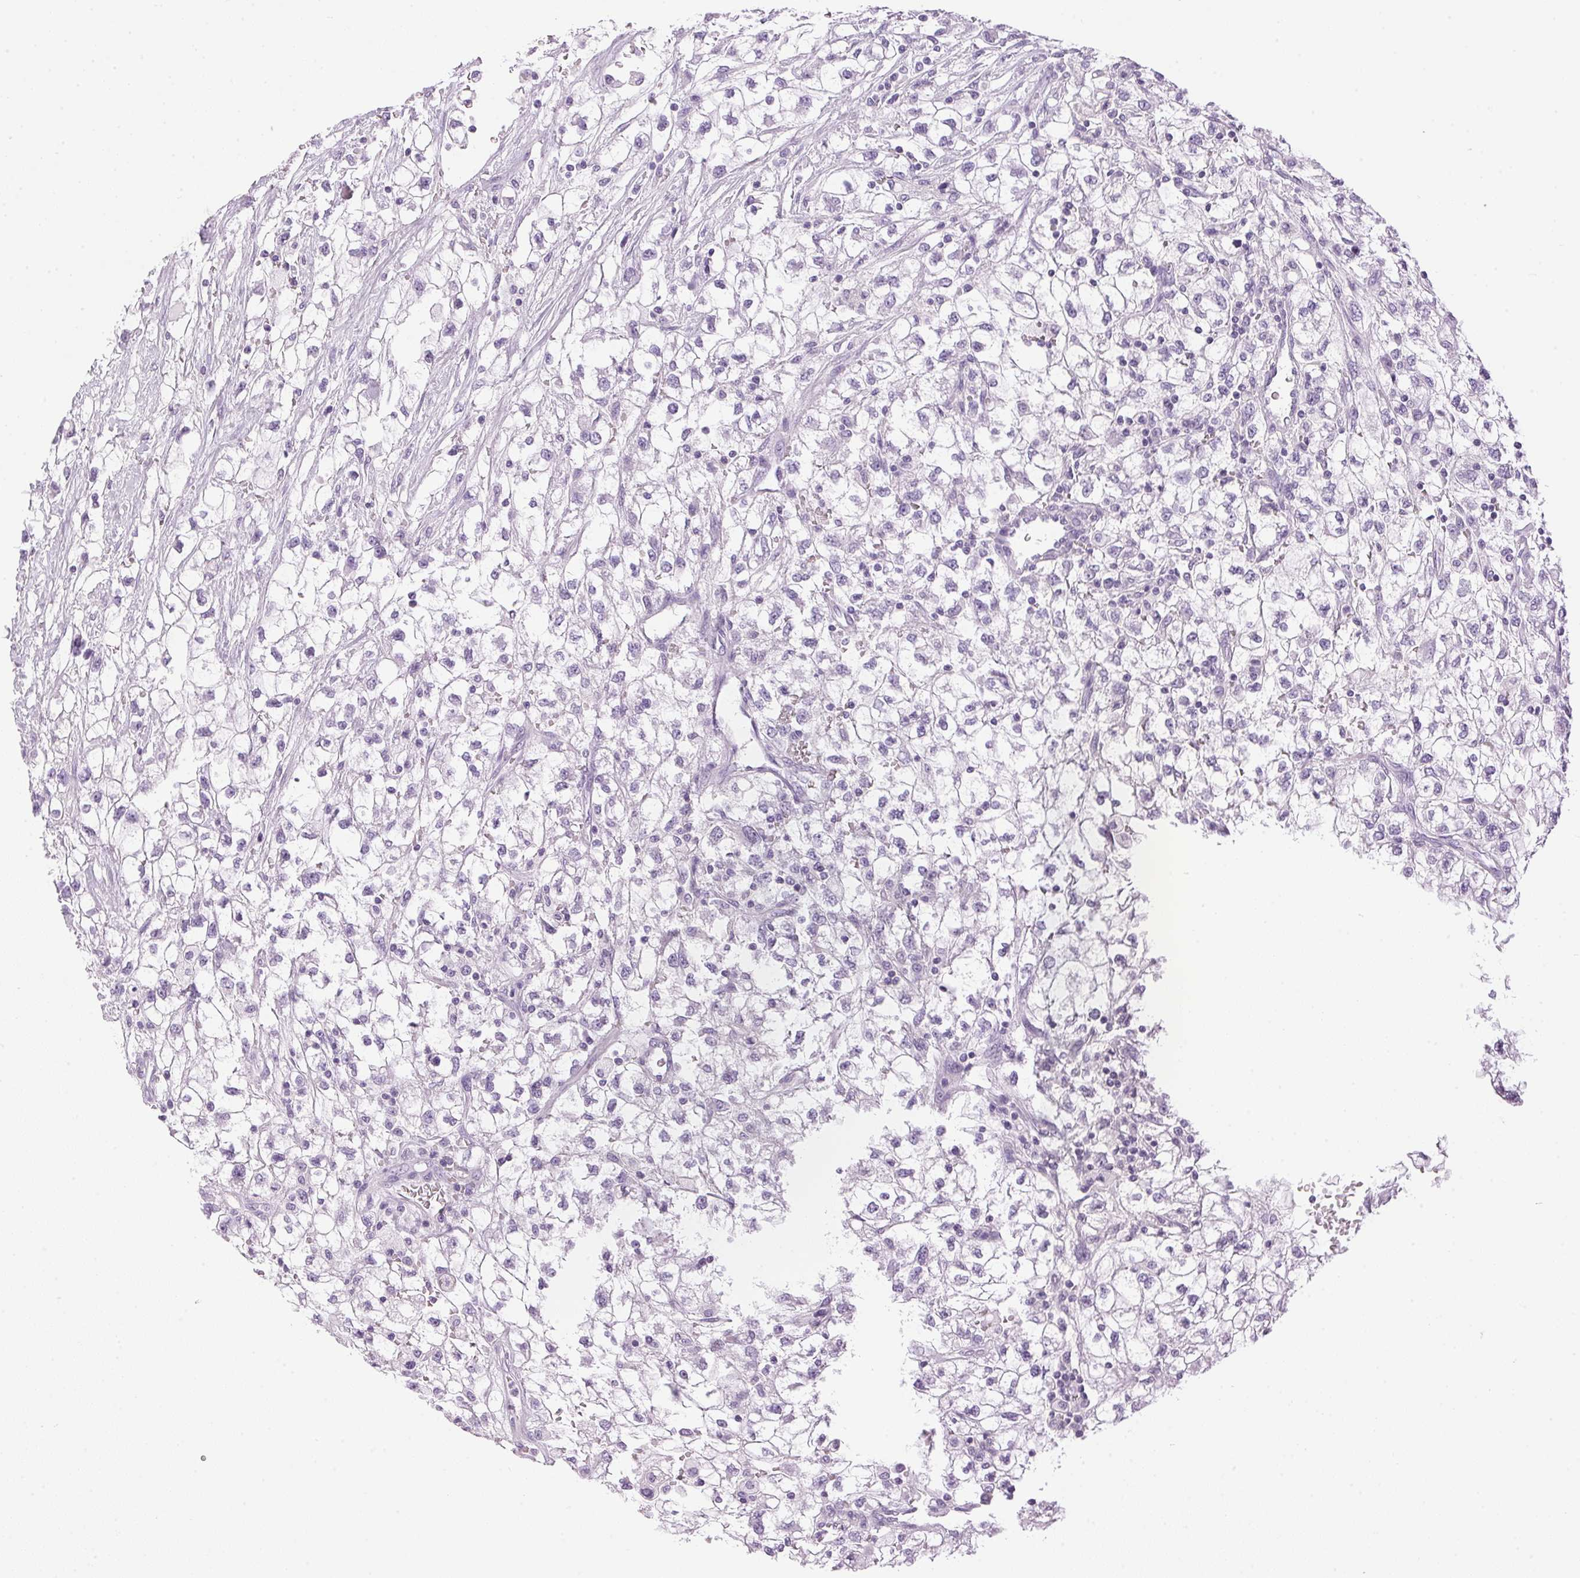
{"staining": {"intensity": "negative", "quantity": "none", "location": "none"}, "tissue": "renal cancer", "cell_type": "Tumor cells", "image_type": "cancer", "snomed": [{"axis": "morphology", "description": "Adenocarcinoma, NOS"}, {"axis": "topography", "description": "Kidney"}], "caption": "This is an immunohistochemistry (IHC) photomicrograph of renal adenocarcinoma. There is no positivity in tumor cells.", "gene": "SP7", "patient": {"sex": "male", "age": 59}}